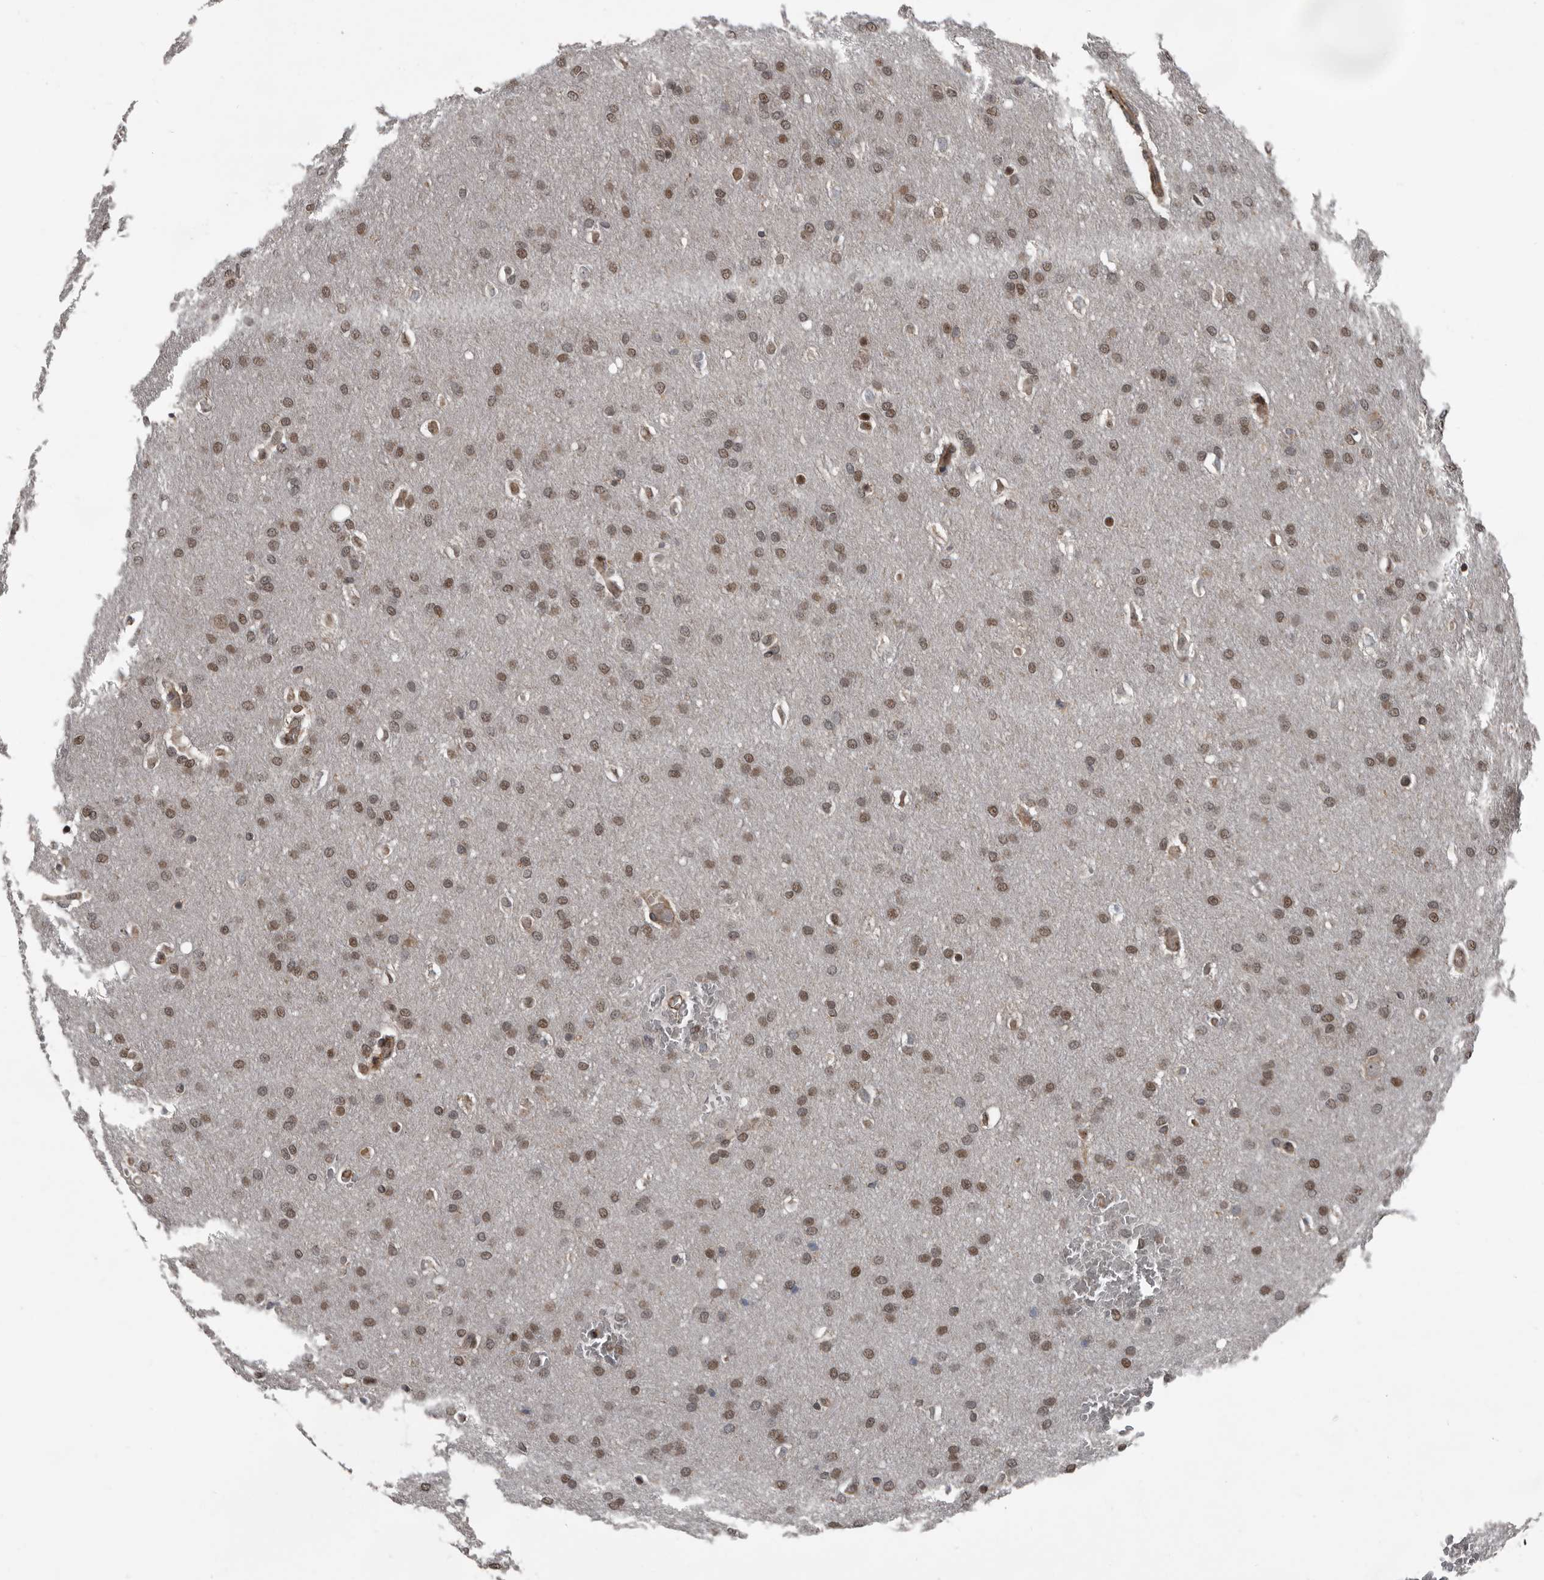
{"staining": {"intensity": "moderate", "quantity": "25%-75%", "location": "nuclear"}, "tissue": "glioma", "cell_type": "Tumor cells", "image_type": "cancer", "snomed": [{"axis": "morphology", "description": "Glioma, malignant, Low grade"}, {"axis": "topography", "description": "Brain"}], "caption": "This image demonstrates immunohistochemistry staining of human glioma, with medium moderate nuclear expression in approximately 25%-75% of tumor cells.", "gene": "CHD1L", "patient": {"sex": "female", "age": 37}}